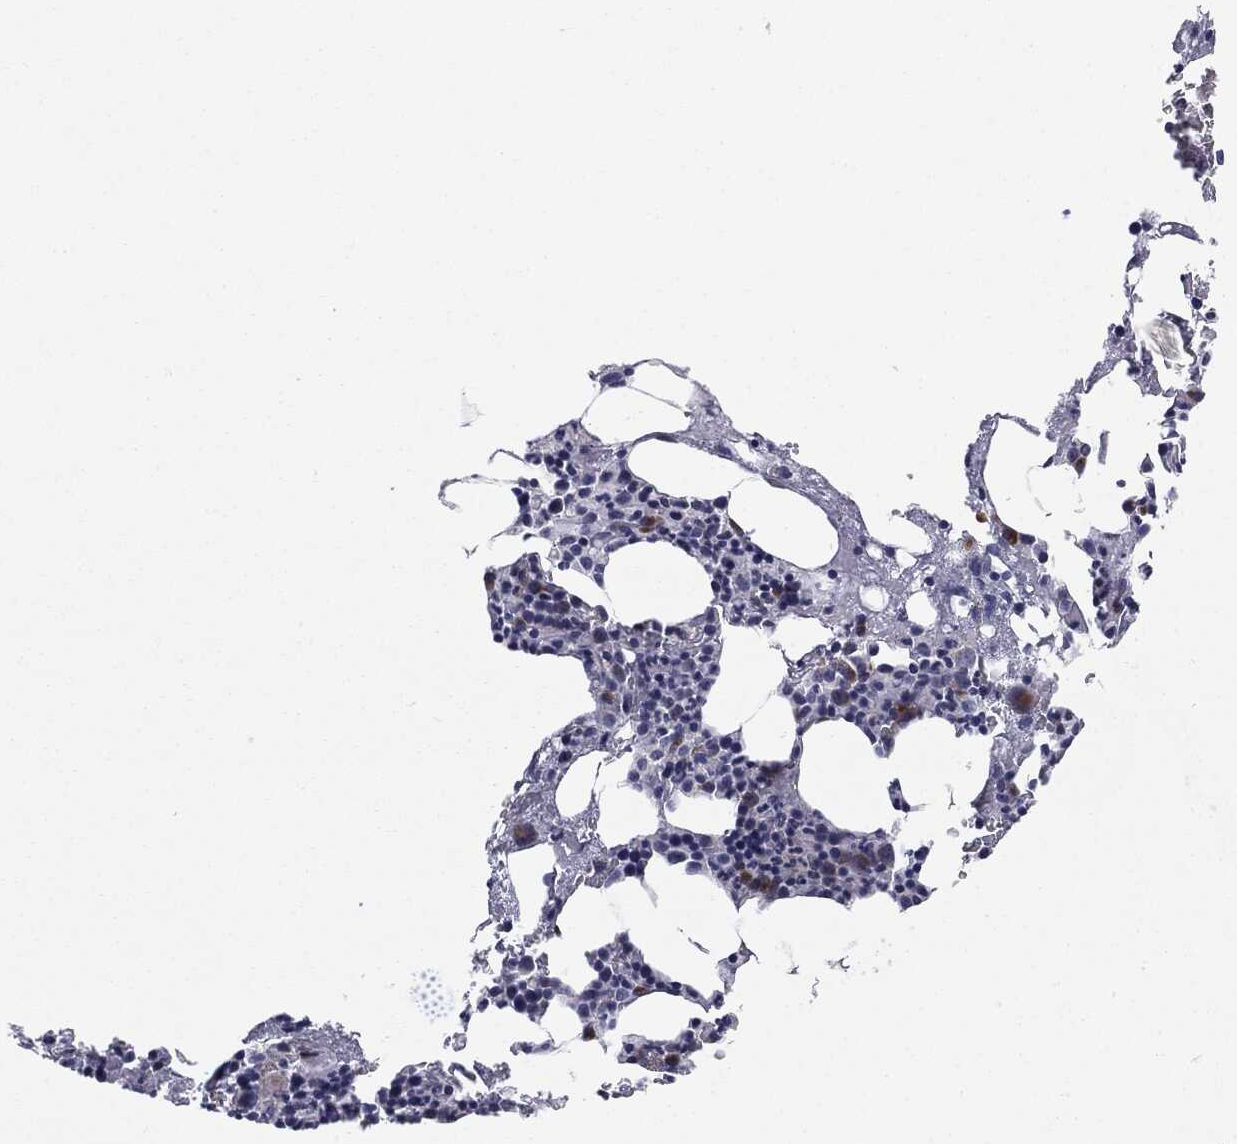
{"staining": {"intensity": "moderate", "quantity": "<25%", "location": "cytoplasmic/membranous"}, "tissue": "bone marrow", "cell_type": "Hematopoietic cells", "image_type": "normal", "snomed": [{"axis": "morphology", "description": "Normal tissue, NOS"}, {"axis": "topography", "description": "Bone marrow"}], "caption": "A histopathology image of human bone marrow stained for a protein reveals moderate cytoplasmic/membranous brown staining in hematopoietic cells. (IHC, brightfield microscopy, high magnification).", "gene": "KRT5", "patient": {"sex": "female", "age": 54}}